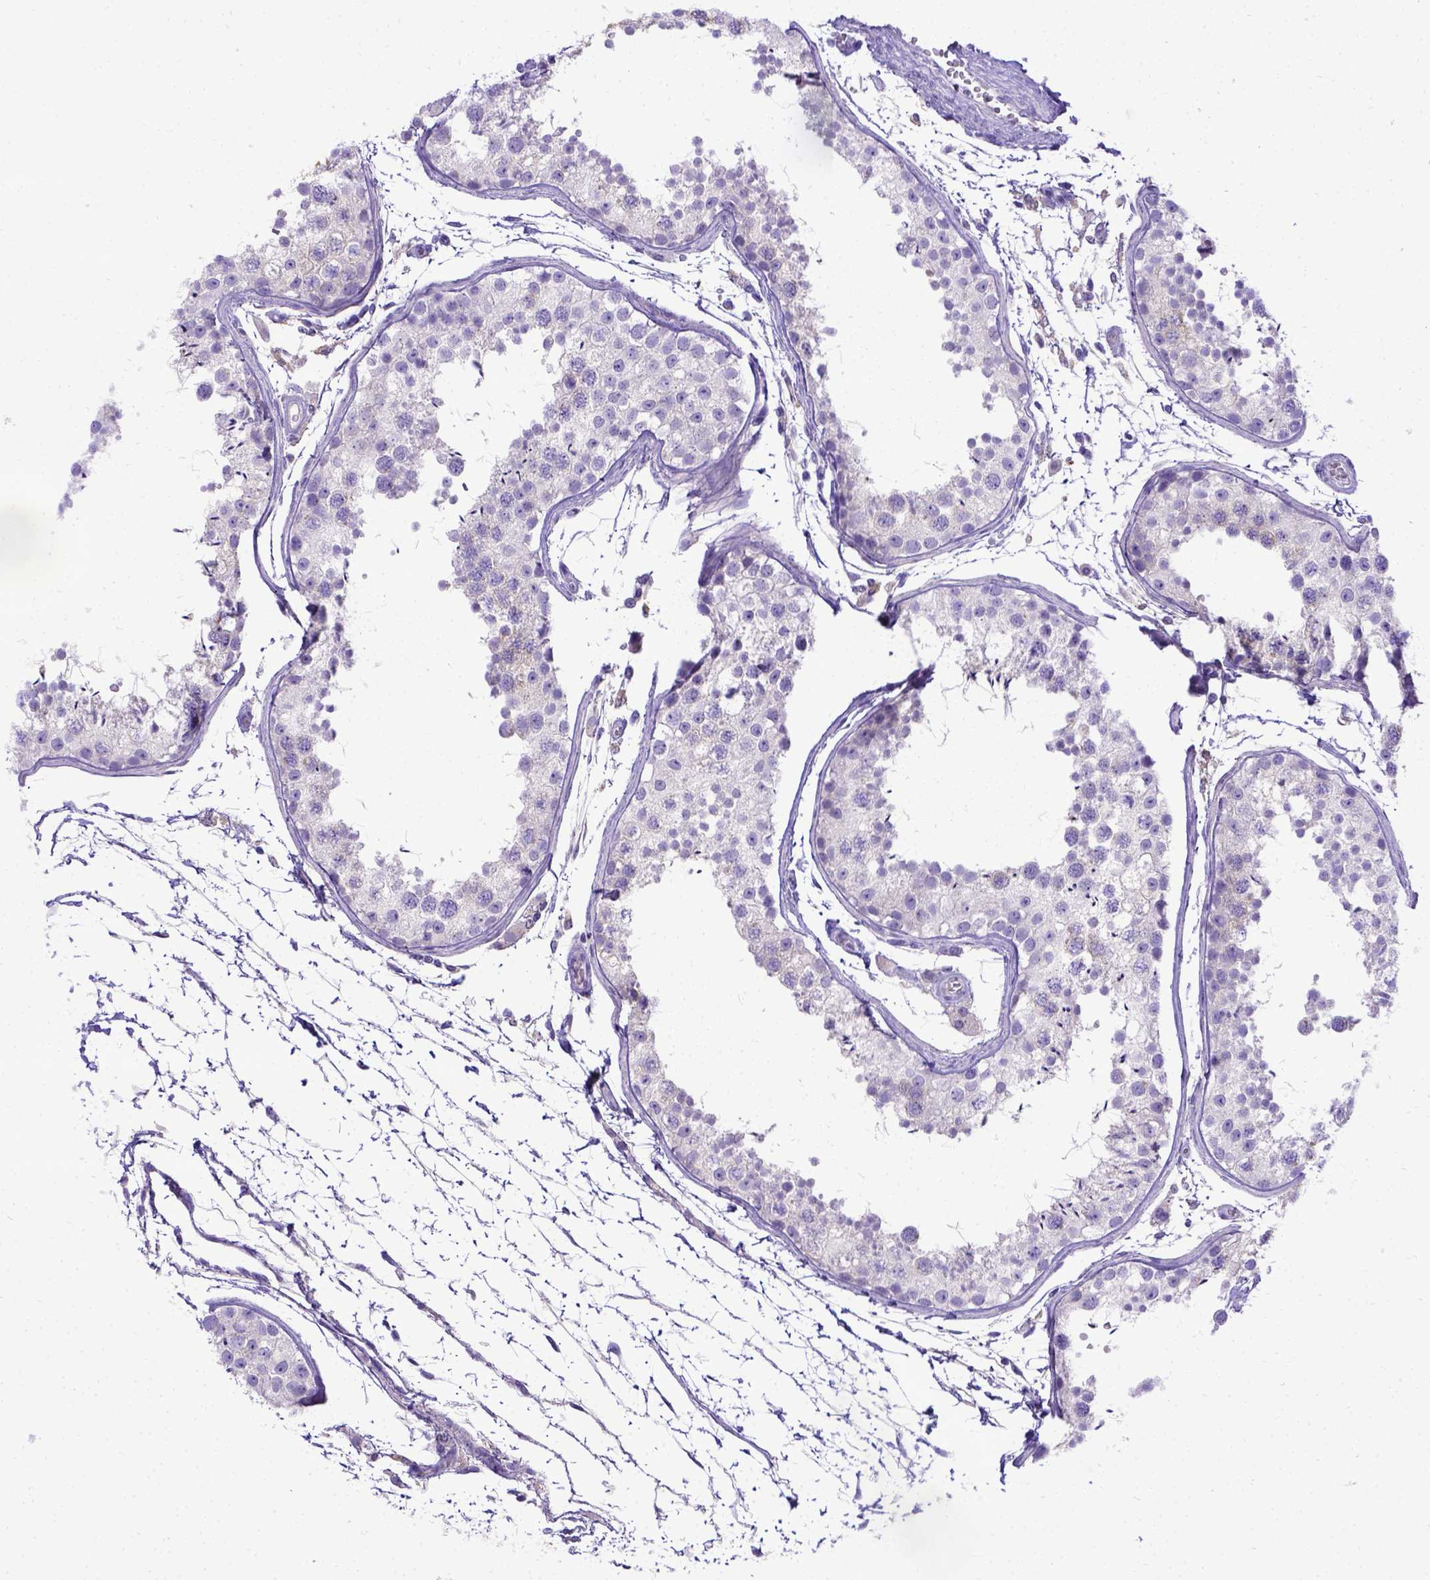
{"staining": {"intensity": "negative", "quantity": "none", "location": "none"}, "tissue": "testis", "cell_type": "Cells in seminiferous ducts", "image_type": "normal", "snomed": [{"axis": "morphology", "description": "Normal tissue, NOS"}, {"axis": "topography", "description": "Testis"}], "caption": "The histopathology image reveals no significant positivity in cells in seminiferous ducts of testis. The staining is performed using DAB brown chromogen with nuclei counter-stained in using hematoxylin.", "gene": "BTN1A1", "patient": {"sex": "male", "age": 29}}